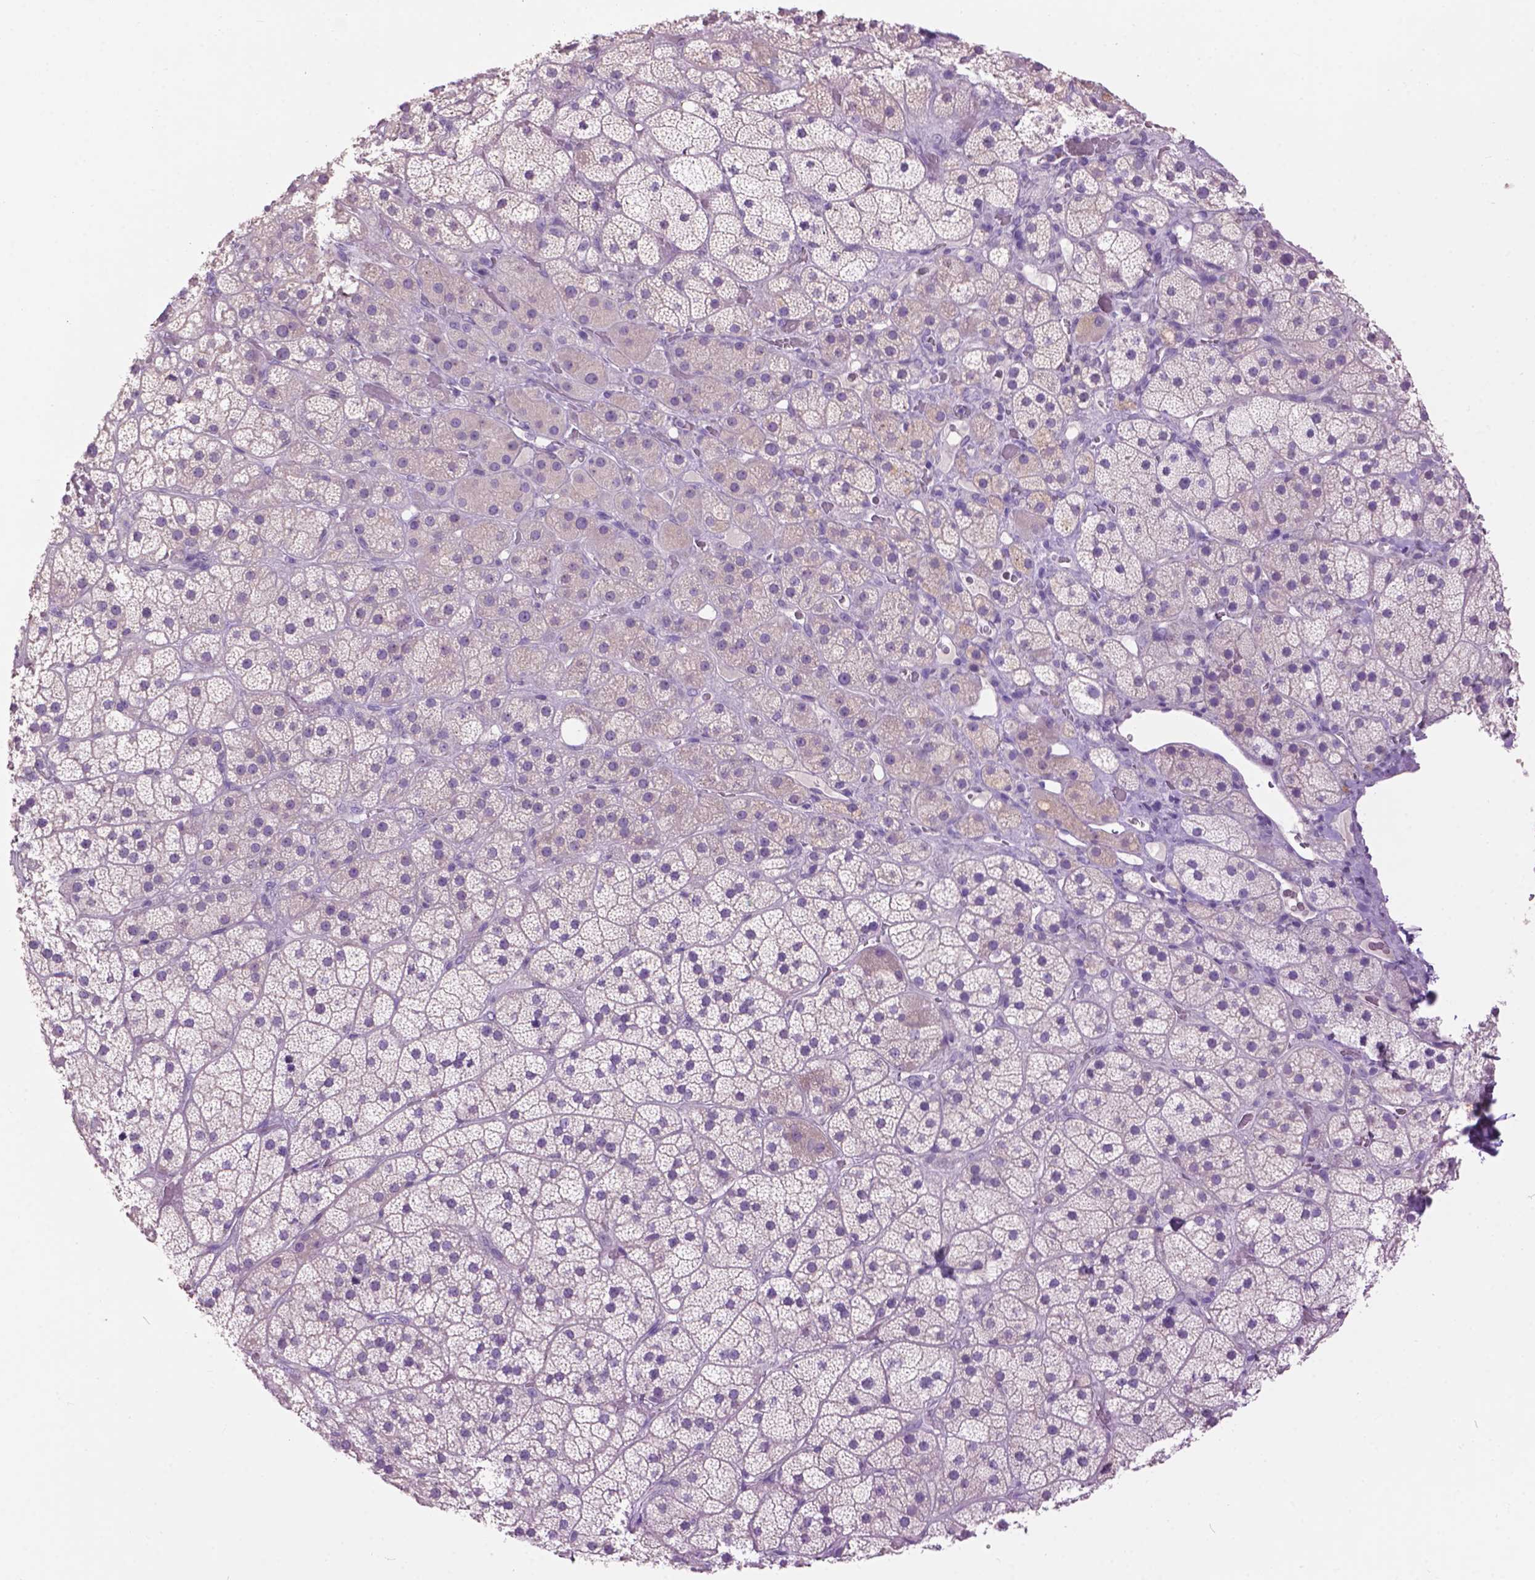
{"staining": {"intensity": "negative", "quantity": "none", "location": "none"}, "tissue": "adrenal gland", "cell_type": "Glandular cells", "image_type": "normal", "snomed": [{"axis": "morphology", "description": "Normal tissue, NOS"}, {"axis": "topography", "description": "Adrenal gland"}], "caption": "Immunohistochemical staining of unremarkable adrenal gland shows no significant staining in glandular cells. Nuclei are stained in blue.", "gene": "CRYBA4", "patient": {"sex": "male", "age": 57}}